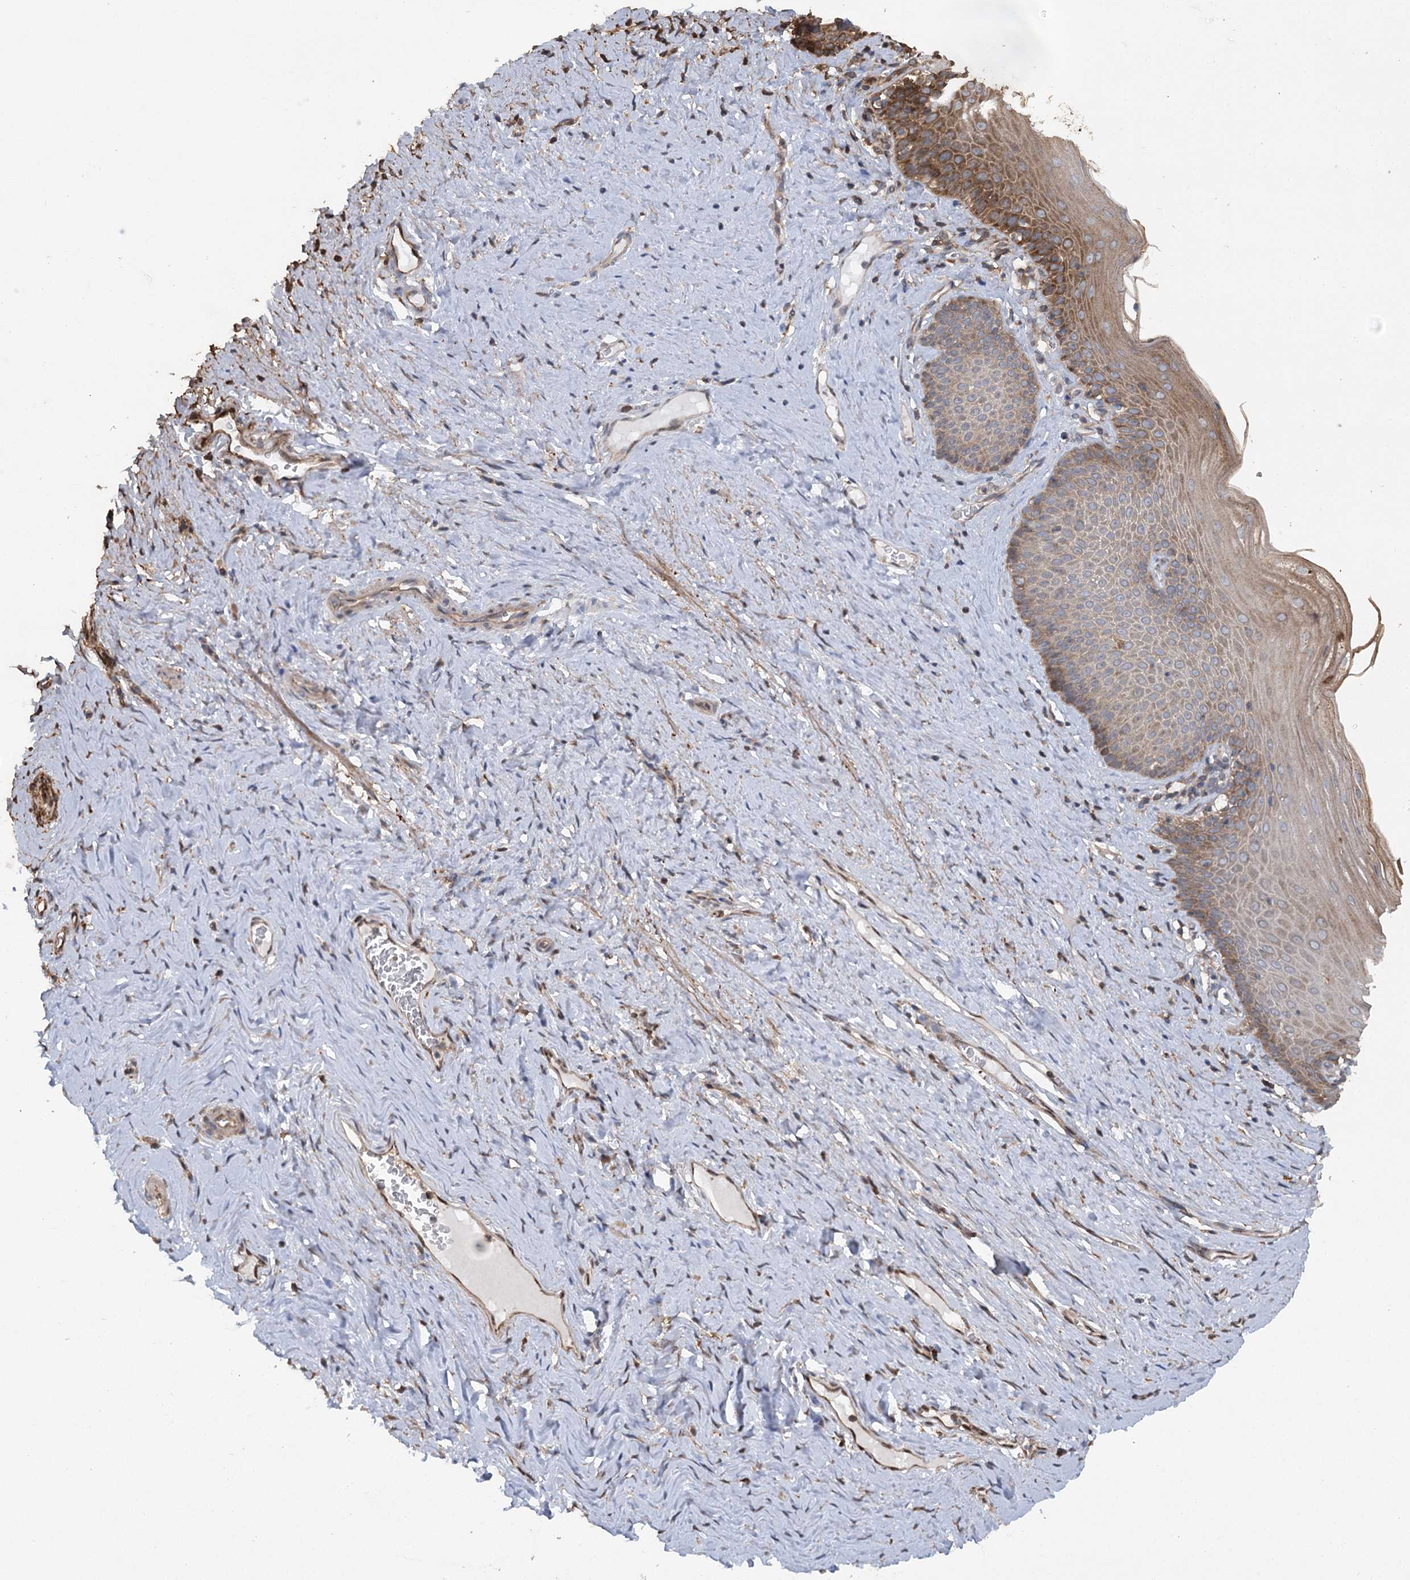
{"staining": {"intensity": "weak", "quantity": "25%-75%", "location": "cytoplasmic/membranous"}, "tissue": "cervix", "cell_type": "Glandular cells", "image_type": "normal", "snomed": [{"axis": "morphology", "description": "Normal tissue, NOS"}, {"axis": "topography", "description": "Cervix"}], "caption": "A high-resolution image shows immunohistochemistry staining of benign cervix, which reveals weak cytoplasmic/membranous positivity in approximately 25%-75% of glandular cells.", "gene": "C12orf4", "patient": {"sex": "female", "age": 42}}